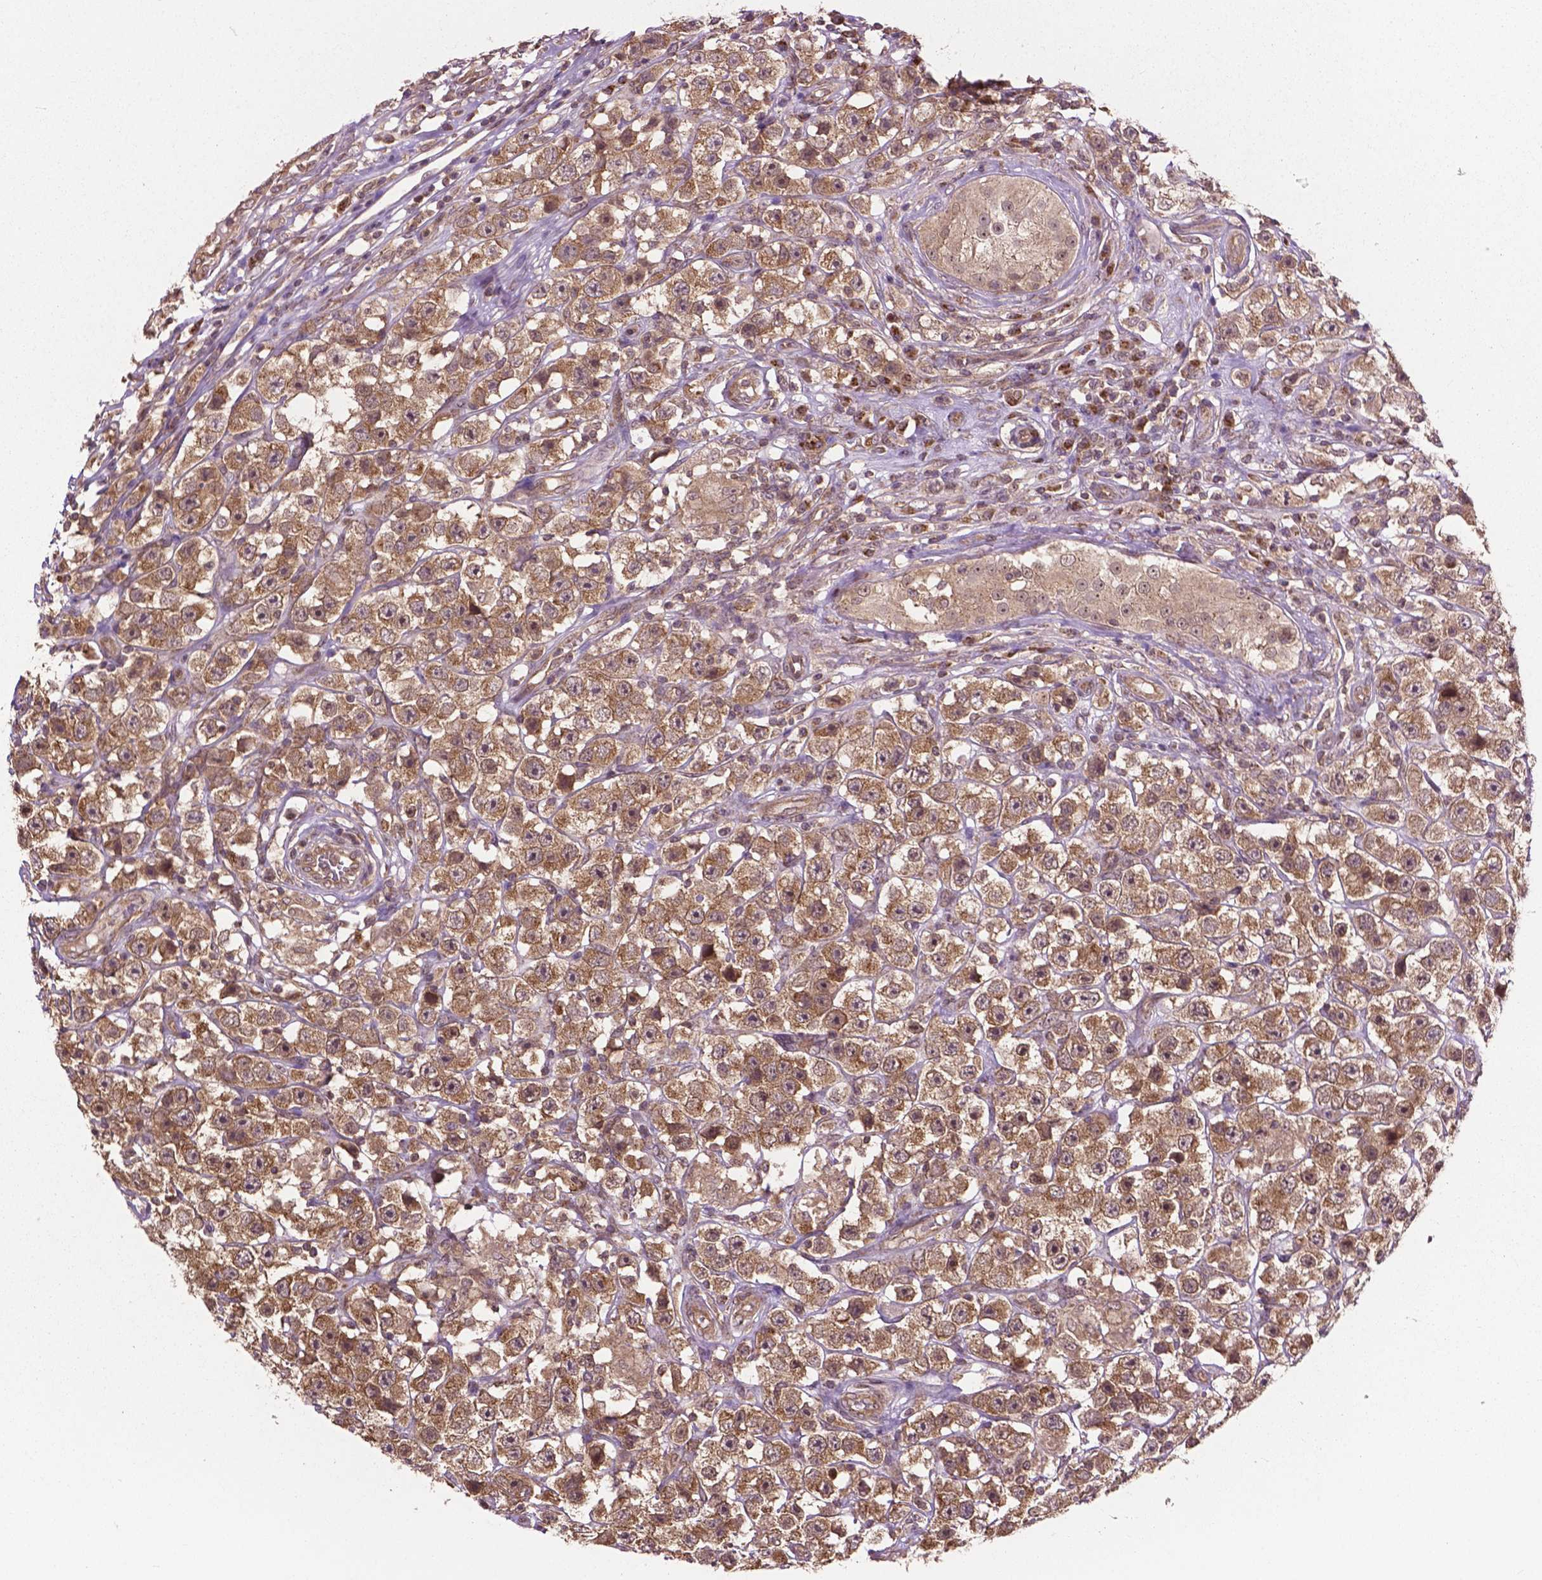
{"staining": {"intensity": "moderate", "quantity": ">75%", "location": "cytoplasmic/membranous"}, "tissue": "testis cancer", "cell_type": "Tumor cells", "image_type": "cancer", "snomed": [{"axis": "morphology", "description": "Seminoma, NOS"}, {"axis": "topography", "description": "Testis"}], "caption": "Immunohistochemical staining of testis cancer (seminoma) exhibits moderate cytoplasmic/membranous protein expression in about >75% of tumor cells.", "gene": "PPP1CB", "patient": {"sex": "male", "age": 45}}